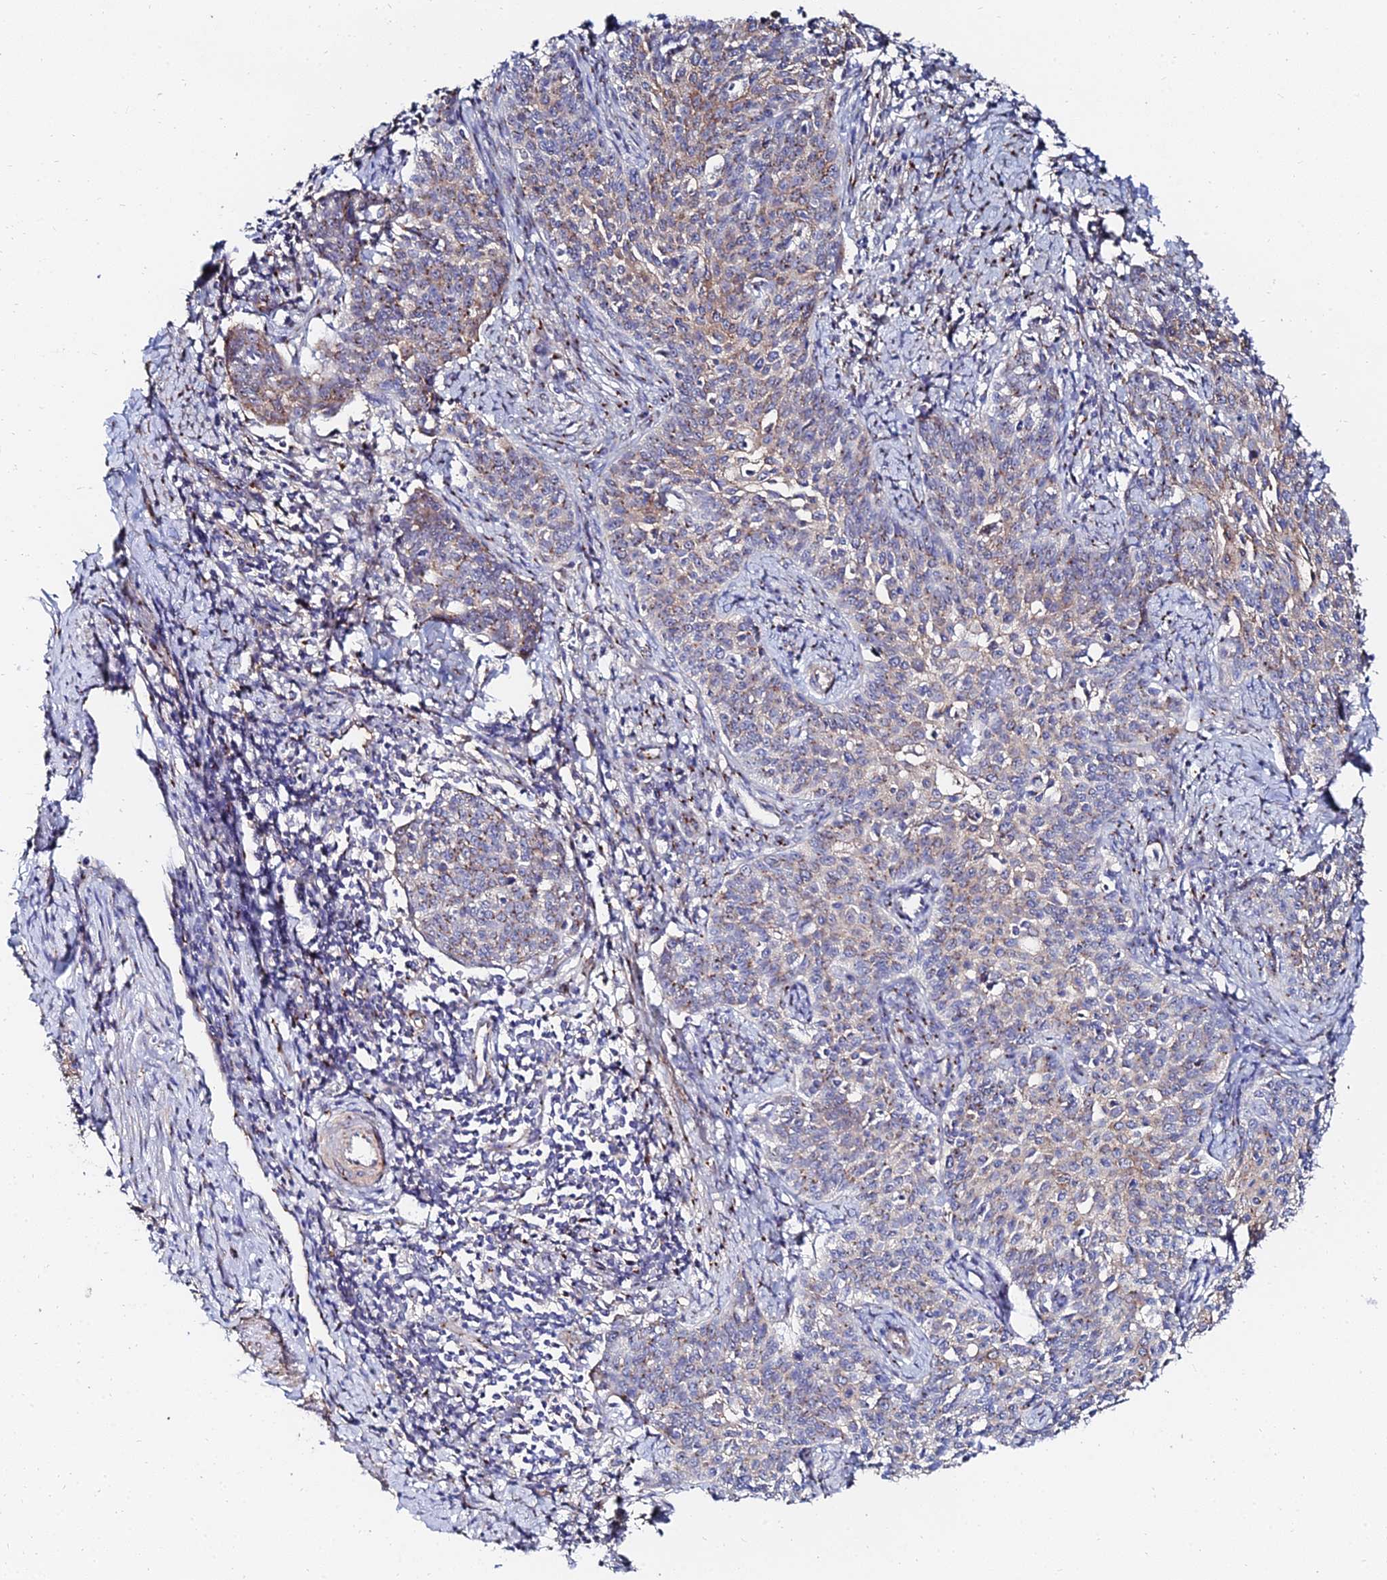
{"staining": {"intensity": "moderate", "quantity": "25%-75%", "location": "cytoplasmic/membranous"}, "tissue": "cervical cancer", "cell_type": "Tumor cells", "image_type": "cancer", "snomed": [{"axis": "morphology", "description": "Squamous cell carcinoma, NOS"}, {"axis": "topography", "description": "Cervix"}], "caption": "Immunohistochemical staining of human cervical cancer displays medium levels of moderate cytoplasmic/membranous protein staining in about 25%-75% of tumor cells.", "gene": "BORCS8", "patient": {"sex": "female", "age": 39}}